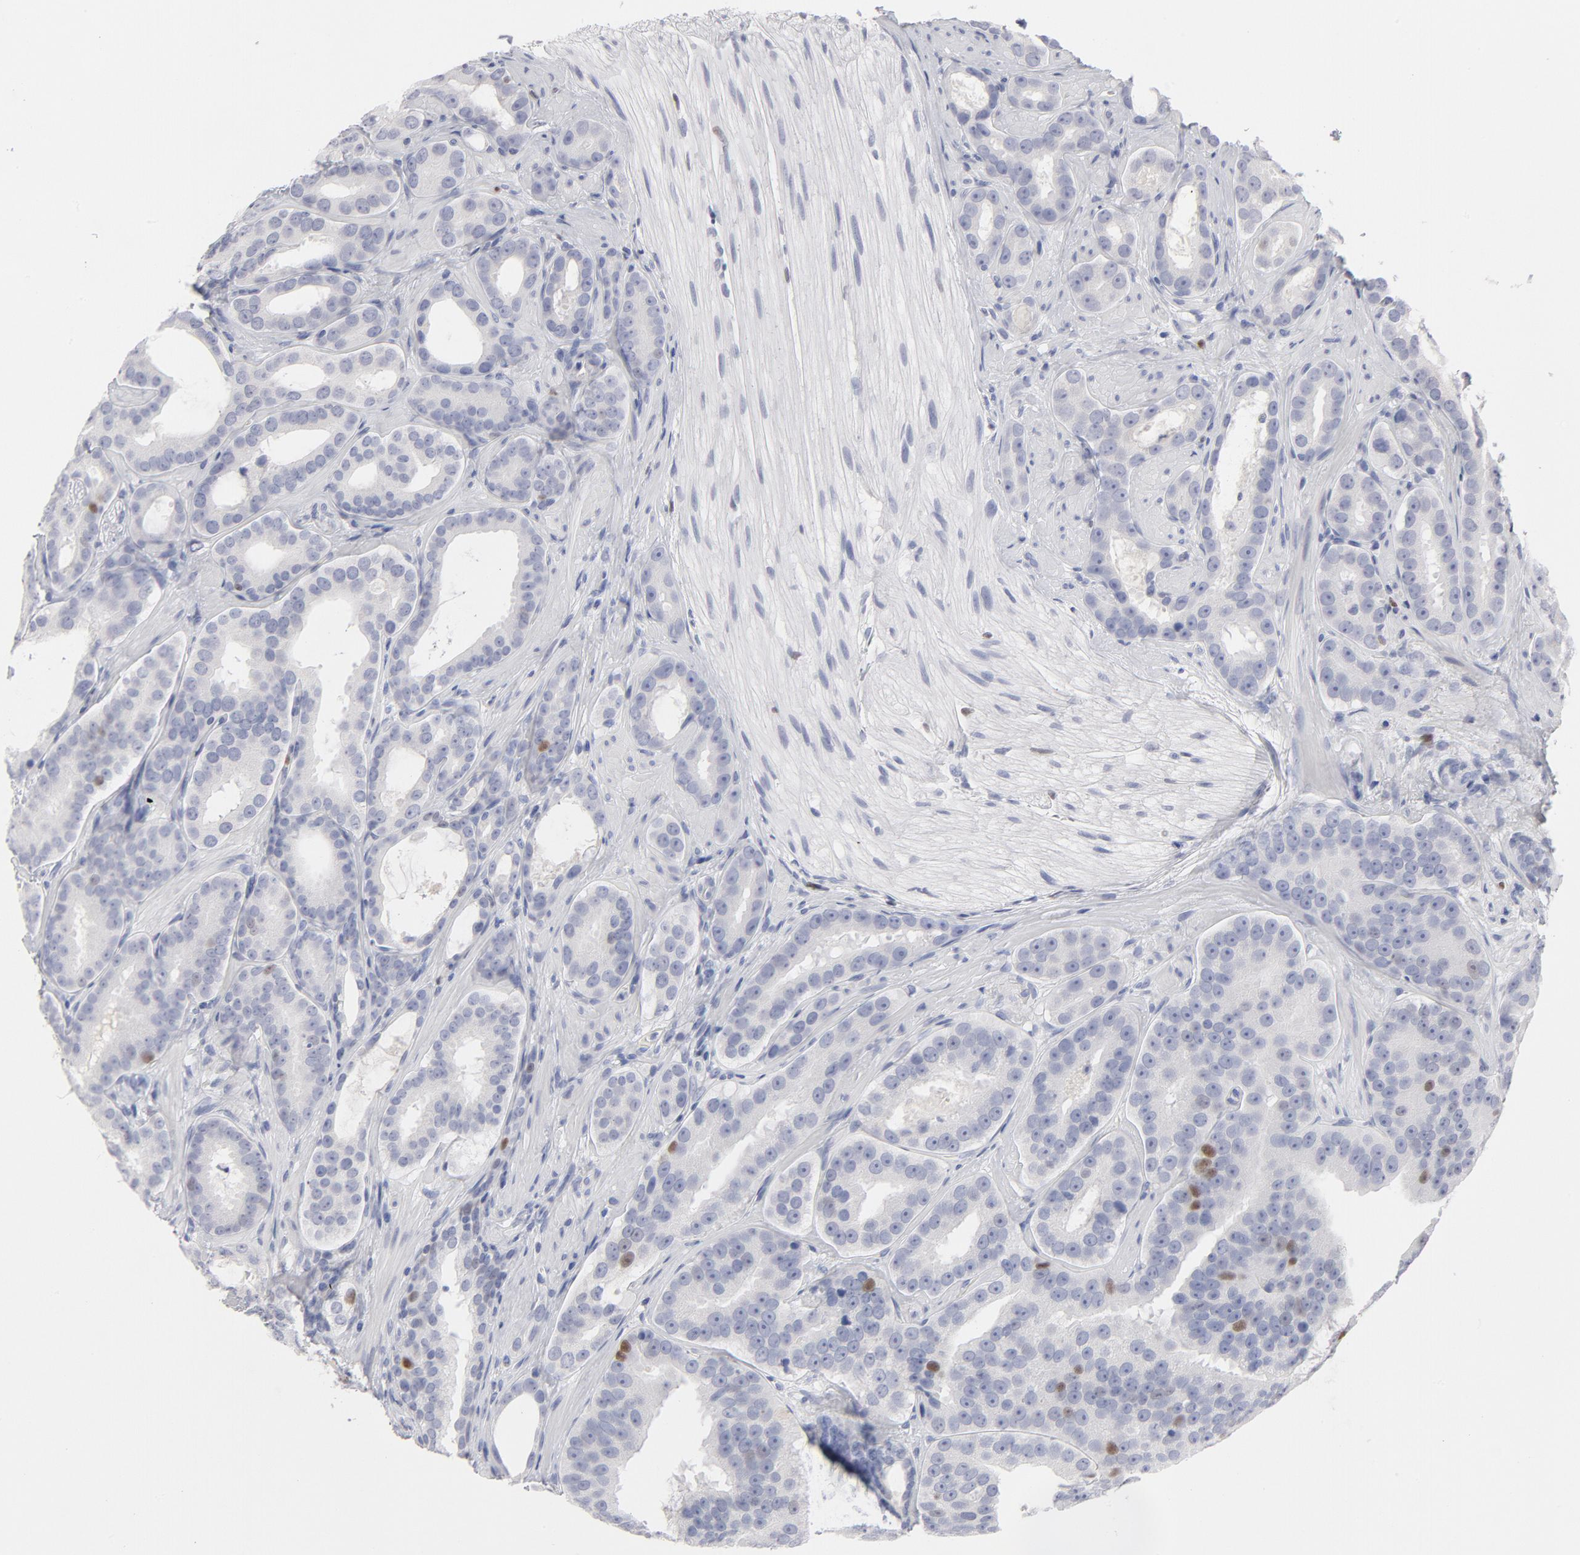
{"staining": {"intensity": "moderate", "quantity": "<25%", "location": "nuclear"}, "tissue": "prostate cancer", "cell_type": "Tumor cells", "image_type": "cancer", "snomed": [{"axis": "morphology", "description": "Adenocarcinoma, Low grade"}, {"axis": "topography", "description": "Prostate"}], "caption": "Protein expression analysis of prostate cancer (adenocarcinoma (low-grade)) displays moderate nuclear expression in about <25% of tumor cells.", "gene": "MCM7", "patient": {"sex": "male", "age": 59}}